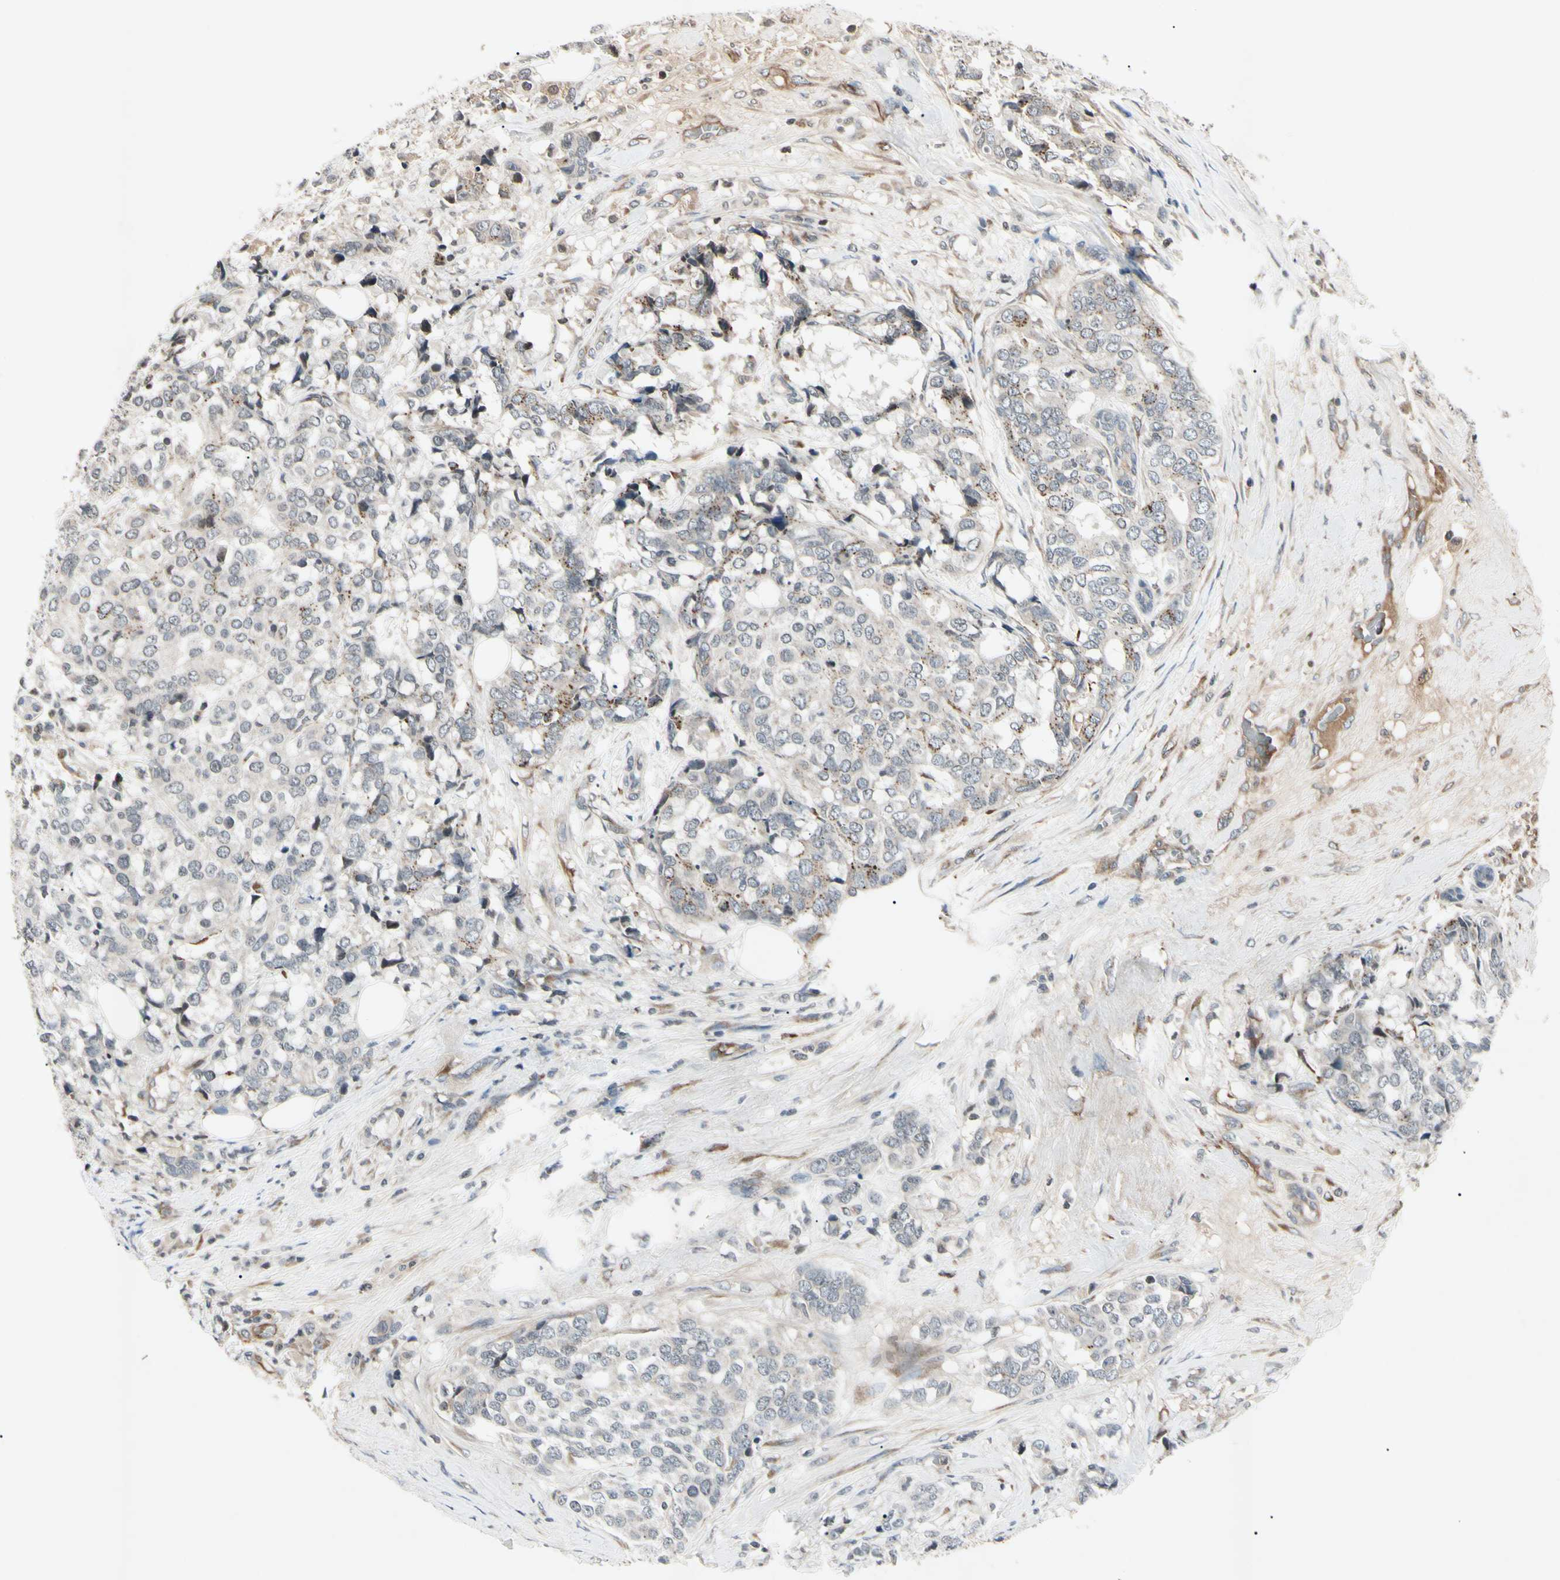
{"staining": {"intensity": "moderate", "quantity": "<25%", "location": "cytoplasmic/membranous"}, "tissue": "breast cancer", "cell_type": "Tumor cells", "image_type": "cancer", "snomed": [{"axis": "morphology", "description": "Lobular carcinoma"}, {"axis": "topography", "description": "Breast"}], "caption": "Breast lobular carcinoma stained for a protein (brown) exhibits moderate cytoplasmic/membranous positive staining in about <25% of tumor cells.", "gene": "AEBP1", "patient": {"sex": "female", "age": 59}}